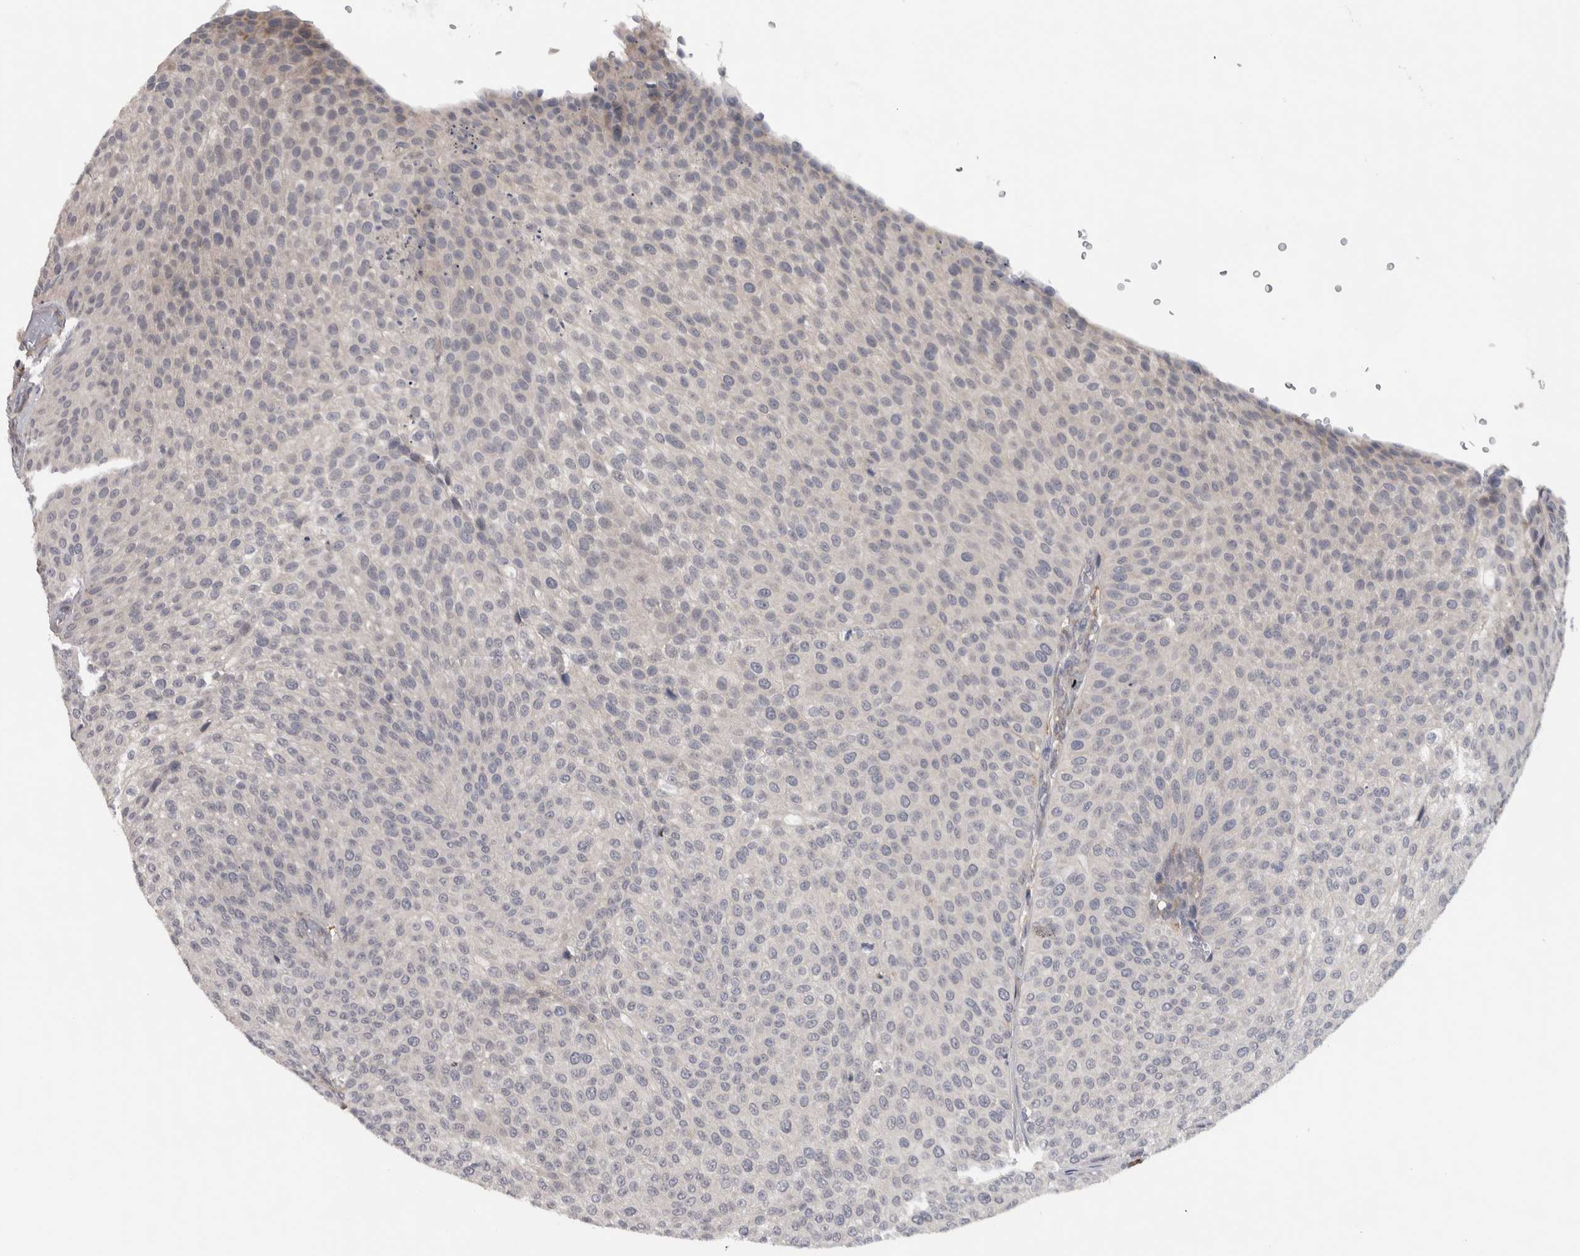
{"staining": {"intensity": "negative", "quantity": "none", "location": "none"}, "tissue": "urothelial cancer", "cell_type": "Tumor cells", "image_type": "cancer", "snomed": [{"axis": "morphology", "description": "Urothelial carcinoma, Low grade"}, {"axis": "topography", "description": "Smooth muscle"}, {"axis": "topography", "description": "Urinary bladder"}], "caption": "This is an immunohistochemistry (IHC) photomicrograph of low-grade urothelial carcinoma. There is no staining in tumor cells.", "gene": "ADPRM", "patient": {"sex": "male", "age": 60}}